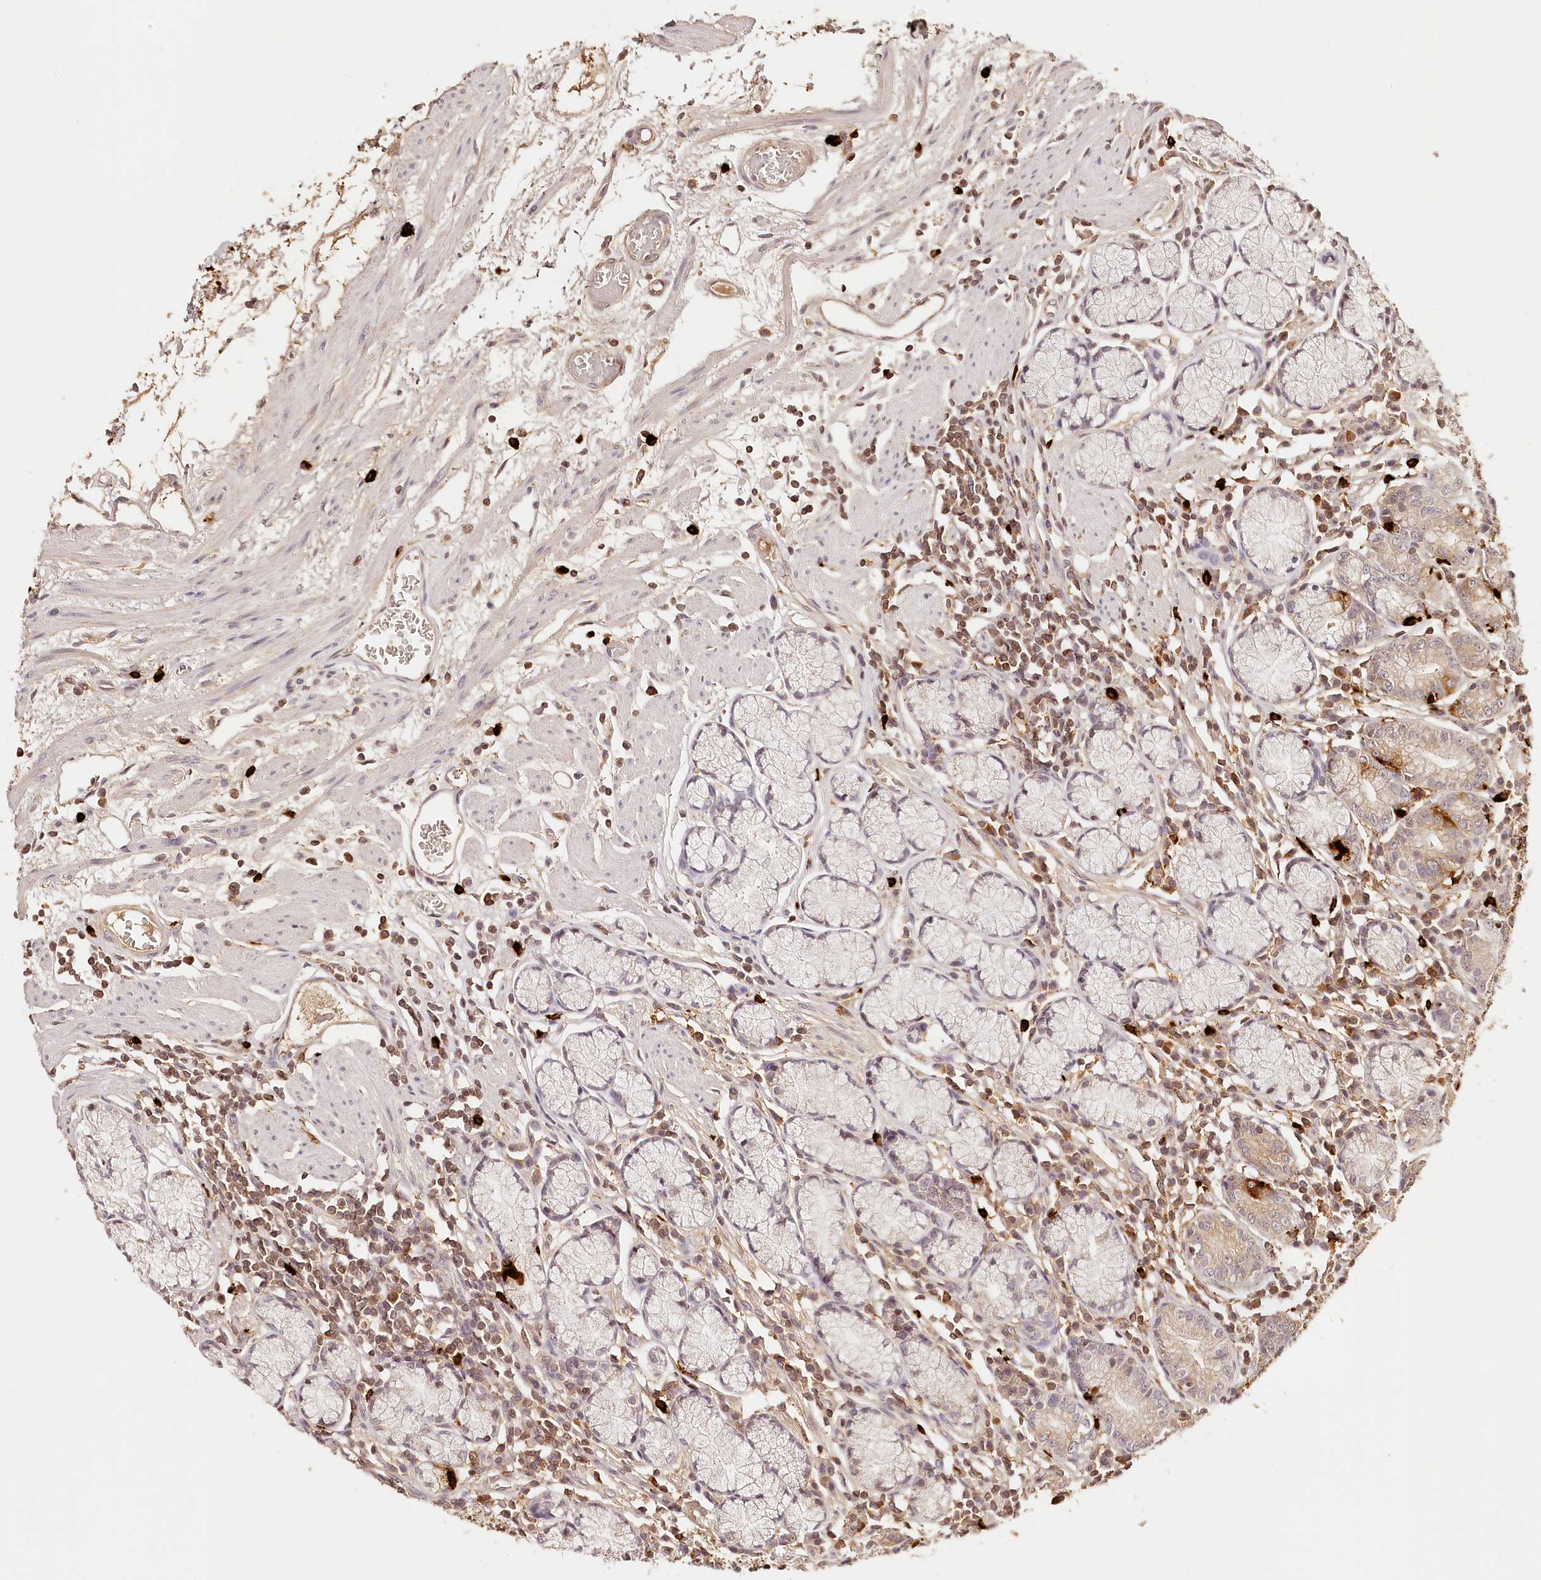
{"staining": {"intensity": "weak", "quantity": "<25%", "location": "cytoplasmic/membranous"}, "tissue": "stomach", "cell_type": "Glandular cells", "image_type": "normal", "snomed": [{"axis": "morphology", "description": "Normal tissue, NOS"}, {"axis": "topography", "description": "Stomach"}], "caption": "High magnification brightfield microscopy of benign stomach stained with DAB (brown) and counterstained with hematoxylin (blue): glandular cells show no significant expression. (Immunohistochemistry (ihc), brightfield microscopy, high magnification).", "gene": "SYNGR1", "patient": {"sex": "male", "age": 55}}